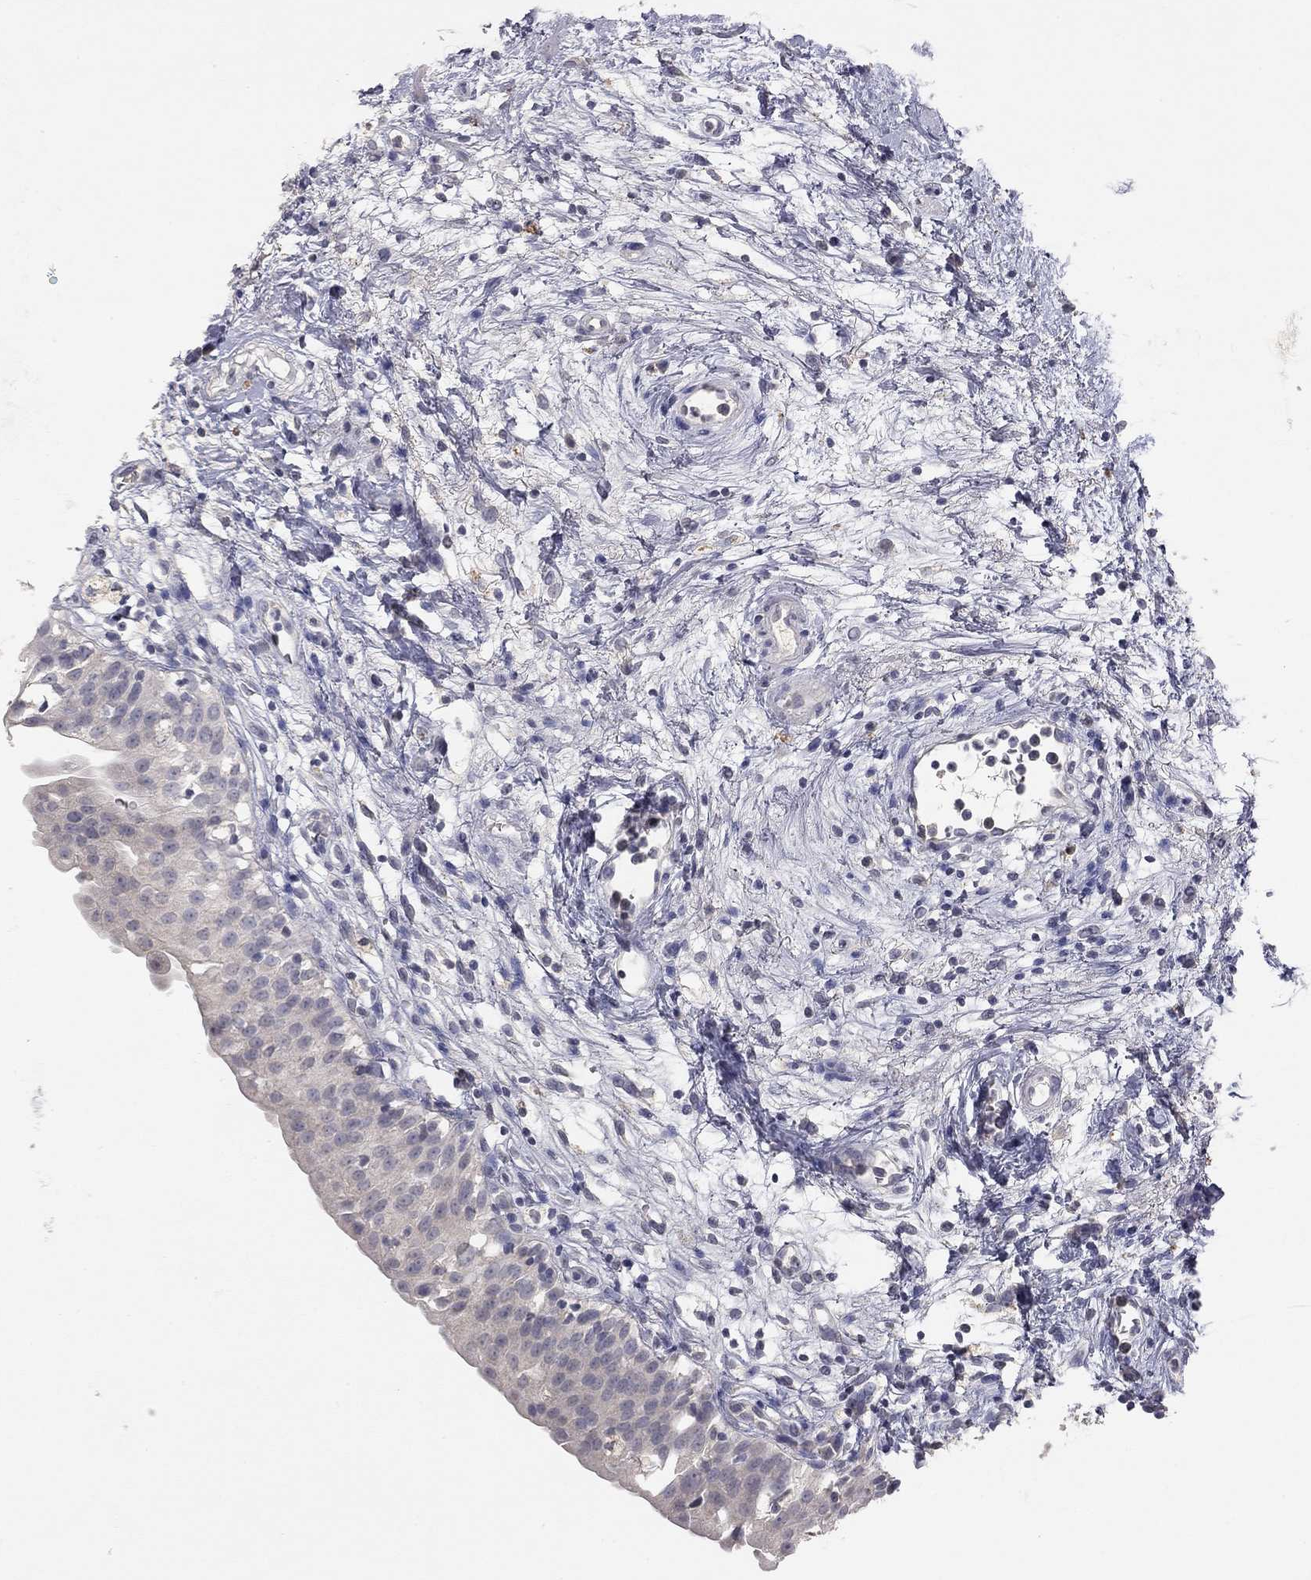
{"staining": {"intensity": "negative", "quantity": "none", "location": "none"}, "tissue": "urinary bladder", "cell_type": "Urothelial cells", "image_type": "normal", "snomed": [{"axis": "morphology", "description": "Normal tissue, NOS"}, {"axis": "topography", "description": "Urinary bladder"}], "caption": "High magnification brightfield microscopy of normal urinary bladder stained with DAB (brown) and counterstained with hematoxylin (blue): urothelial cells show no significant positivity. (DAB (3,3'-diaminobenzidine) immunohistochemistry with hematoxylin counter stain).", "gene": "SYT12", "patient": {"sex": "male", "age": 76}}